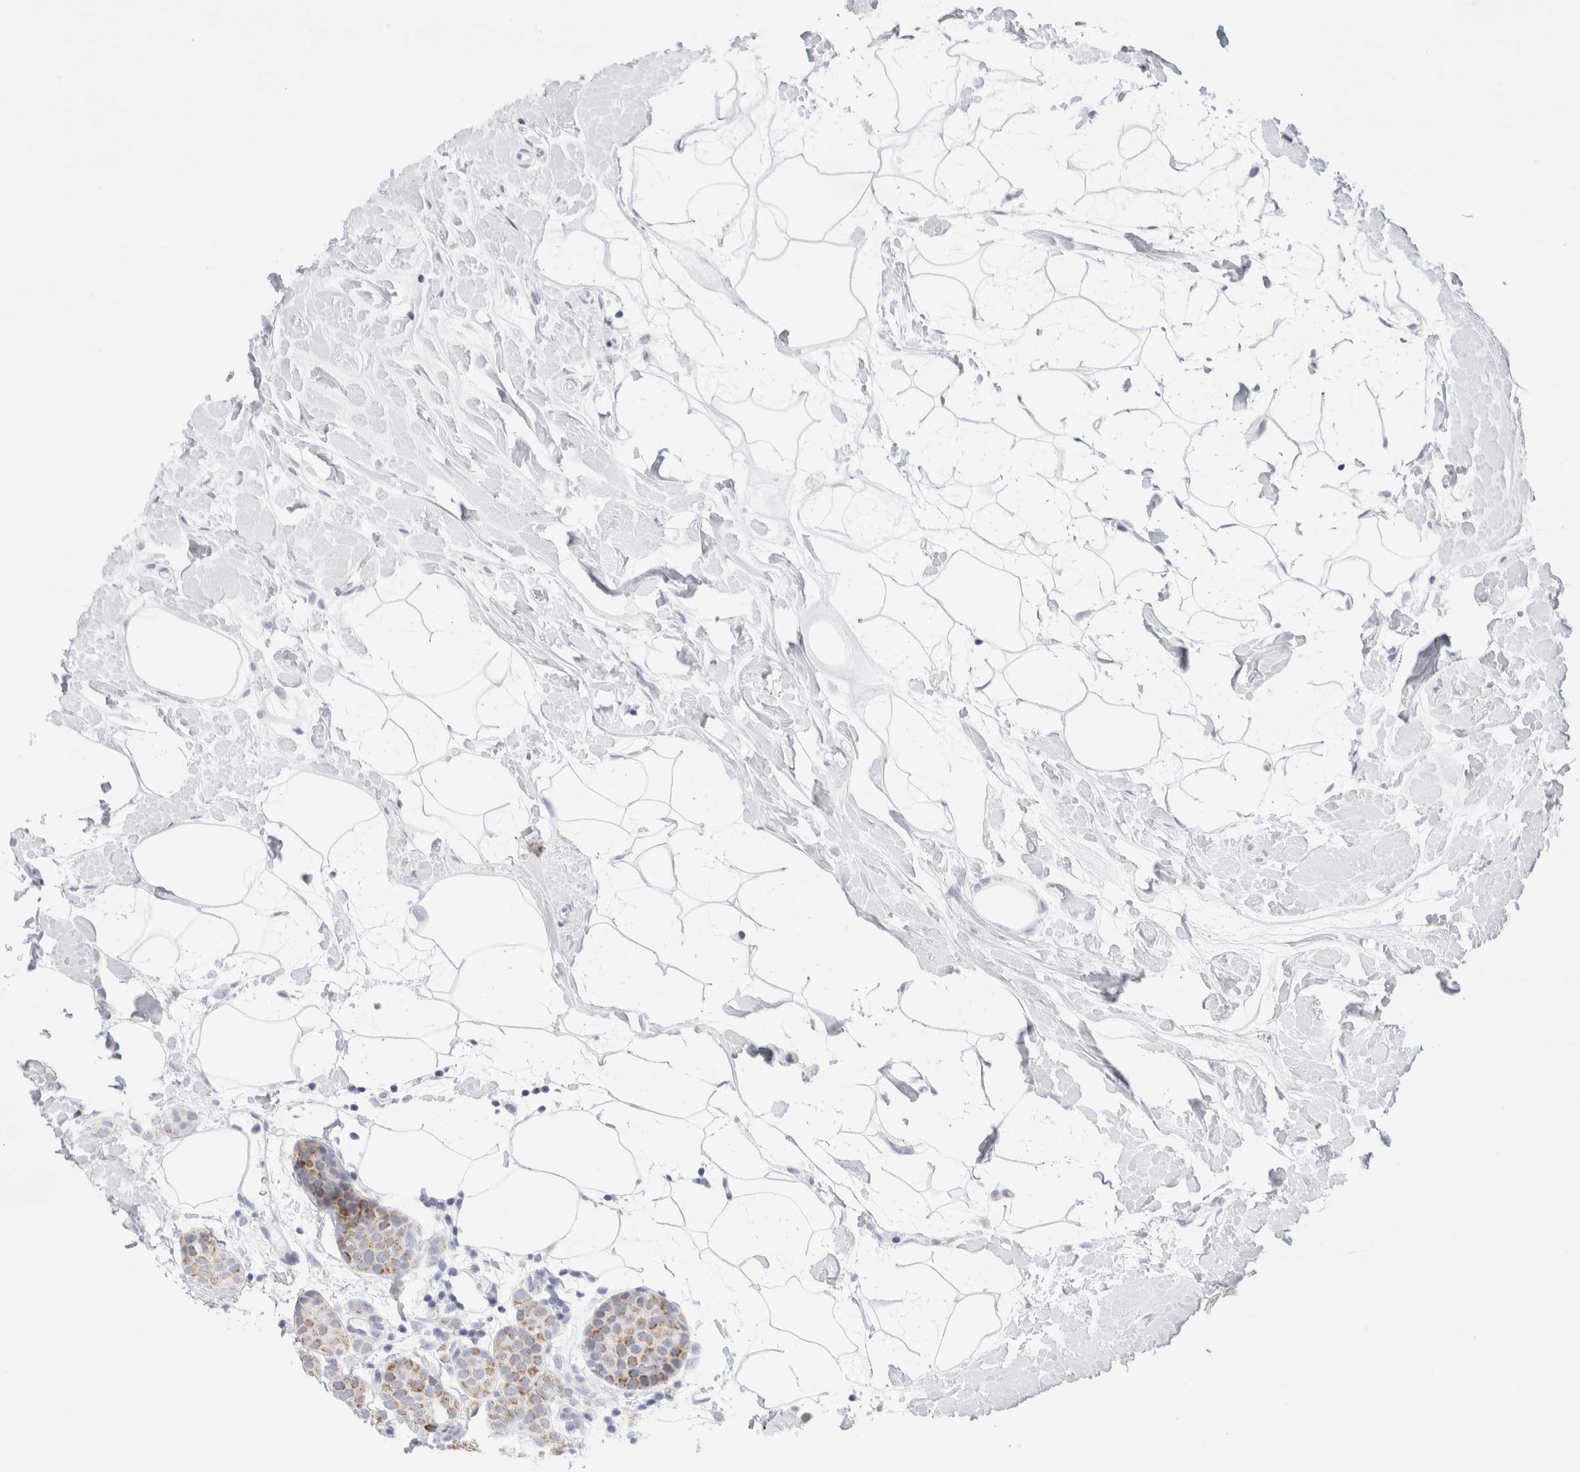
{"staining": {"intensity": "moderate", "quantity": "<25%", "location": "cytoplasmic/membranous"}, "tissue": "breast cancer", "cell_type": "Tumor cells", "image_type": "cancer", "snomed": [{"axis": "morphology", "description": "Lobular carcinoma, in situ"}, {"axis": "morphology", "description": "Lobular carcinoma"}, {"axis": "topography", "description": "Breast"}], "caption": "Breast cancer was stained to show a protein in brown. There is low levels of moderate cytoplasmic/membranous expression in about <25% of tumor cells.", "gene": "ECHDC2", "patient": {"sex": "female", "age": 41}}